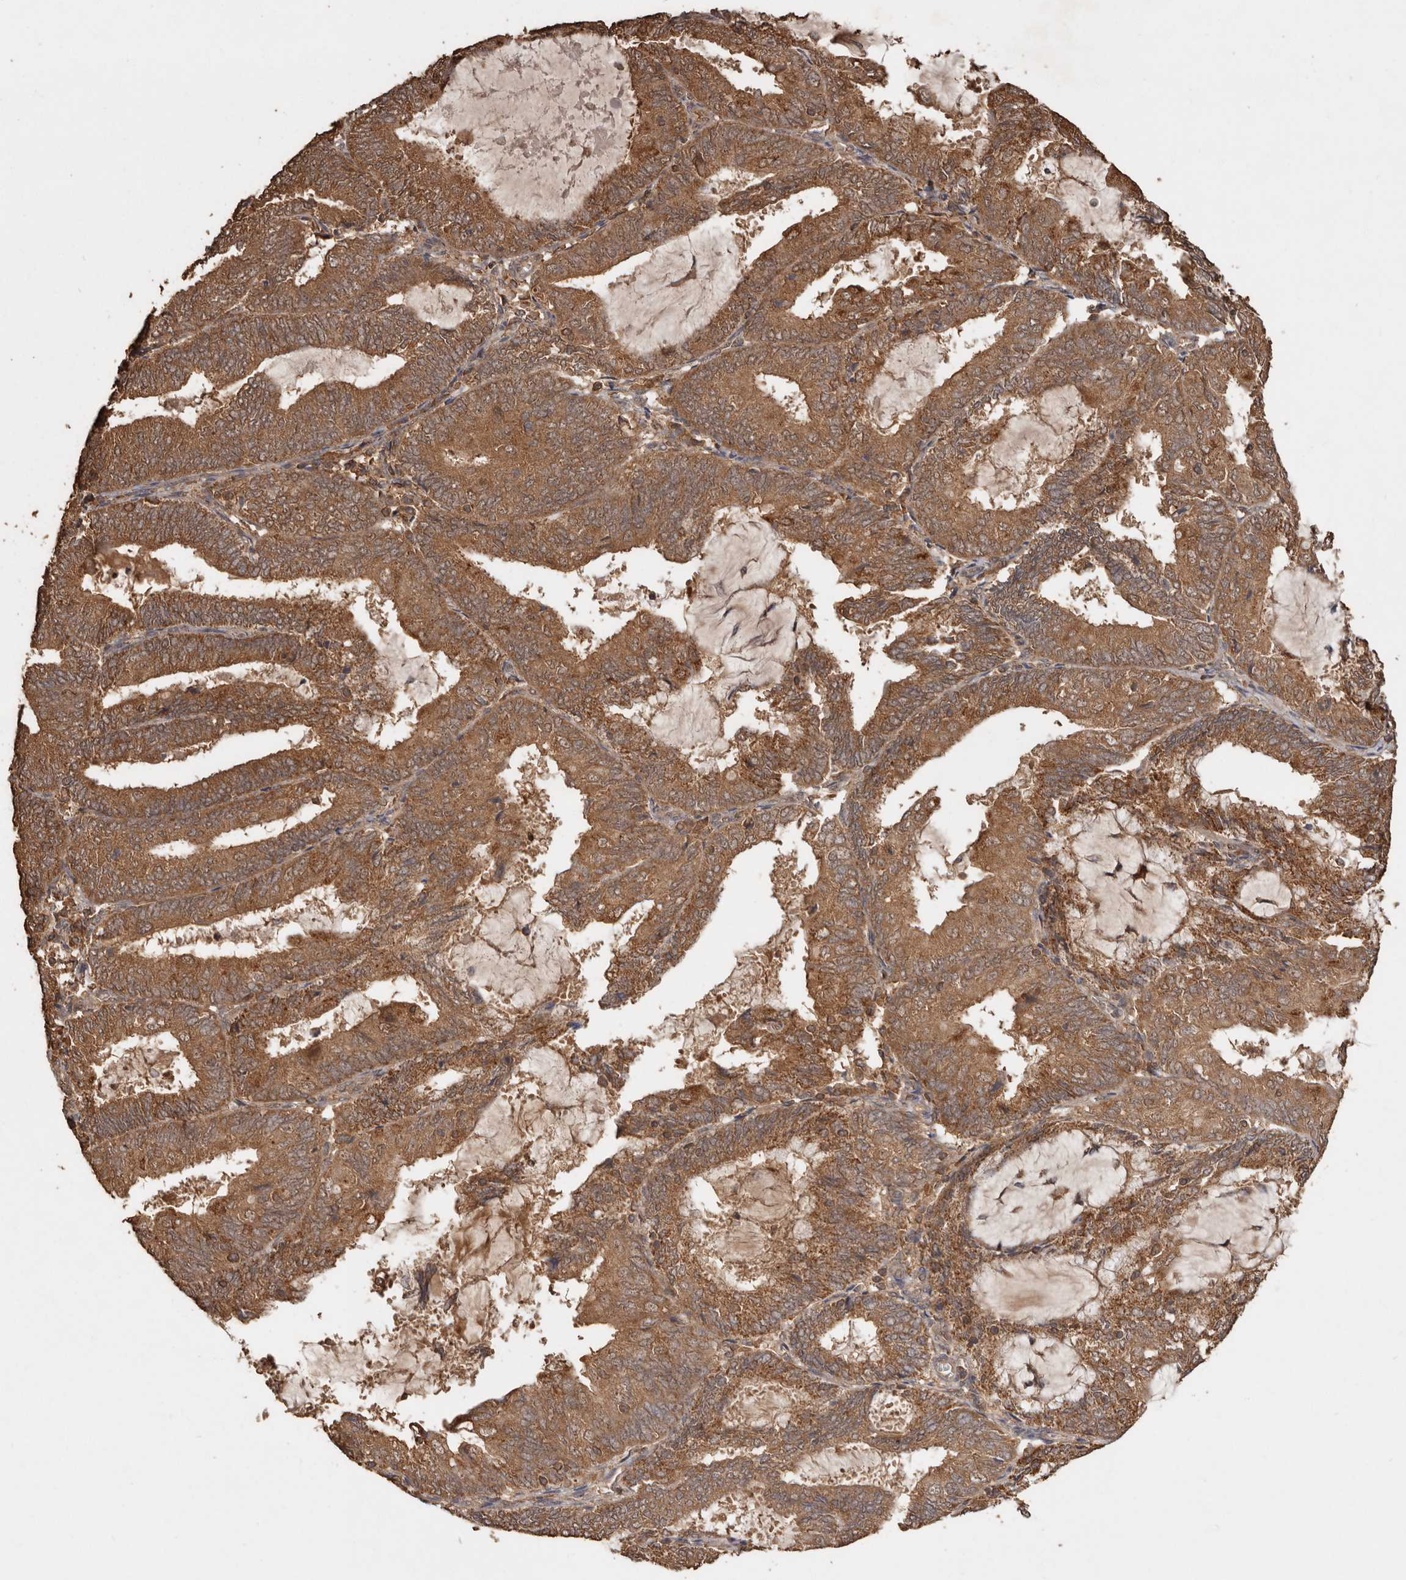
{"staining": {"intensity": "moderate", "quantity": ">75%", "location": "cytoplasmic/membranous"}, "tissue": "endometrial cancer", "cell_type": "Tumor cells", "image_type": "cancer", "snomed": [{"axis": "morphology", "description": "Adenocarcinoma, NOS"}, {"axis": "topography", "description": "Endometrium"}], "caption": "This is an image of immunohistochemistry staining of endometrial cancer (adenocarcinoma), which shows moderate expression in the cytoplasmic/membranous of tumor cells.", "gene": "RWDD1", "patient": {"sex": "female", "age": 81}}